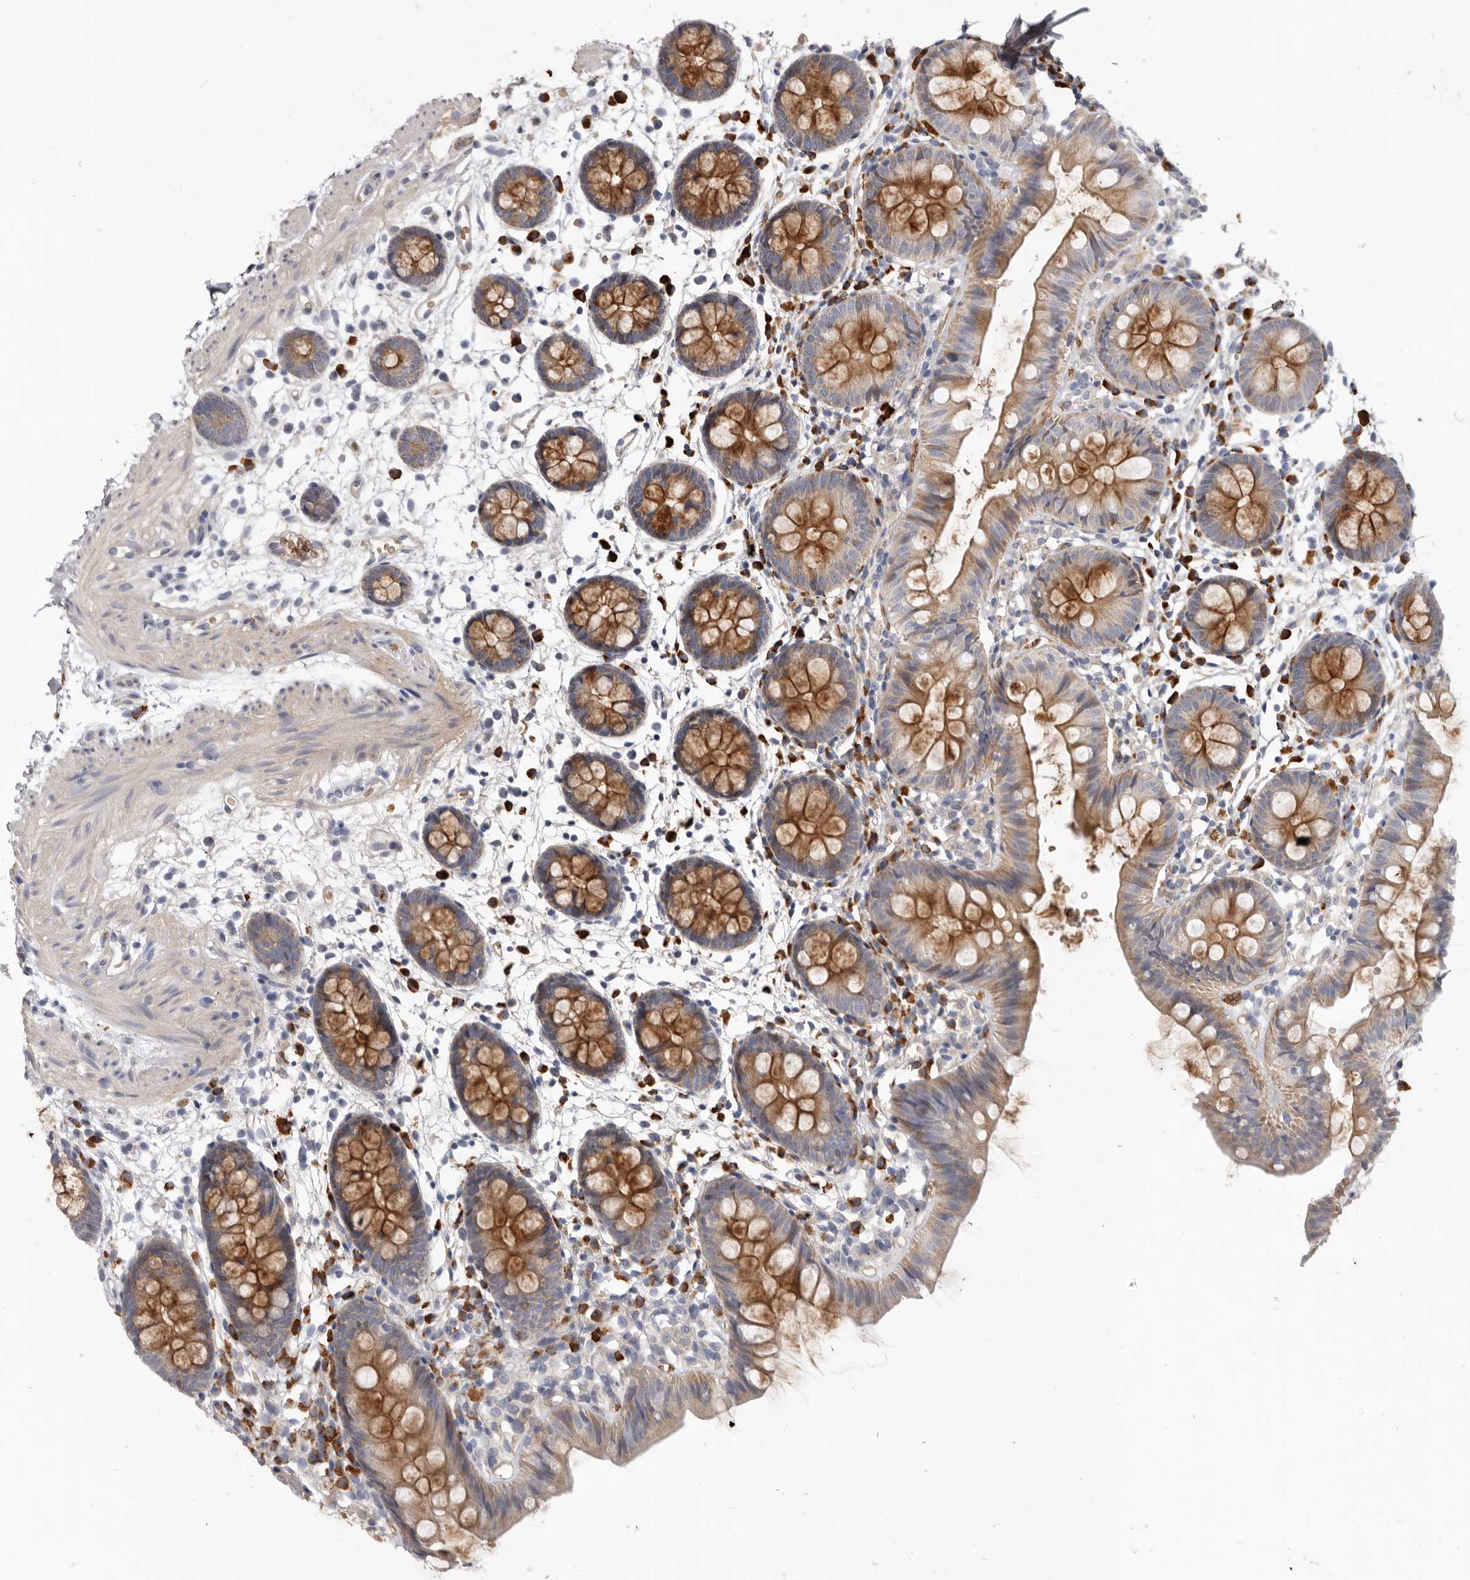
{"staining": {"intensity": "weak", "quantity": "25%-75%", "location": "cytoplasmic/membranous"}, "tissue": "colon", "cell_type": "Endothelial cells", "image_type": "normal", "snomed": [{"axis": "morphology", "description": "Normal tissue, NOS"}, {"axis": "topography", "description": "Colon"}], "caption": "Endothelial cells display low levels of weak cytoplasmic/membranous positivity in about 25%-75% of cells in benign human colon. (DAB = brown stain, brightfield microscopy at high magnification).", "gene": "SPTA1", "patient": {"sex": "male", "age": 56}}